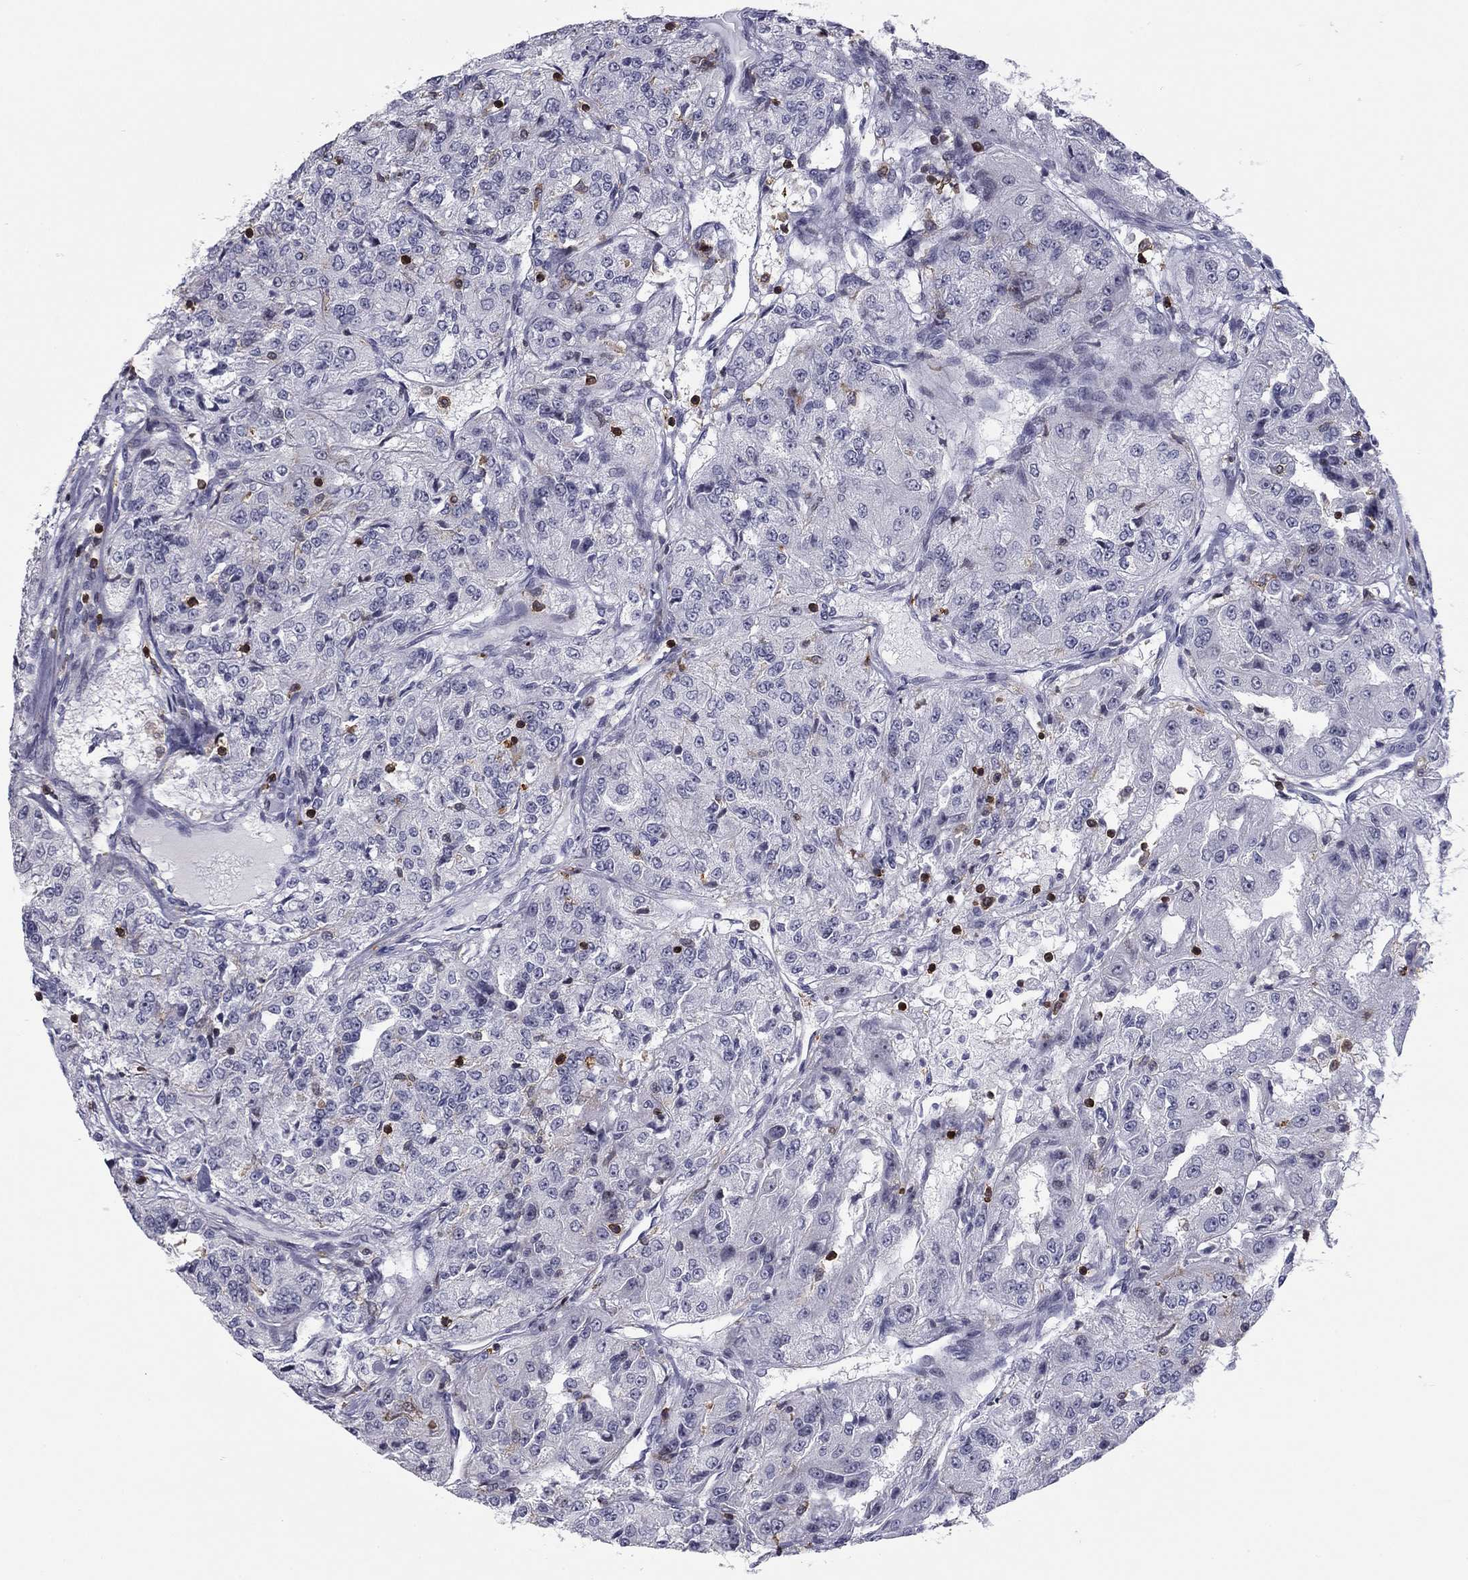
{"staining": {"intensity": "negative", "quantity": "none", "location": "none"}, "tissue": "renal cancer", "cell_type": "Tumor cells", "image_type": "cancer", "snomed": [{"axis": "morphology", "description": "Adenocarcinoma, NOS"}, {"axis": "topography", "description": "Kidney"}], "caption": "Protein analysis of renal adenocarcinoma exhibits no significant positivity in tumor cells. Nuclei are stained in blue.", "gene": "ARHGAP27", "patient": {"sex": "female", "age": 63}}